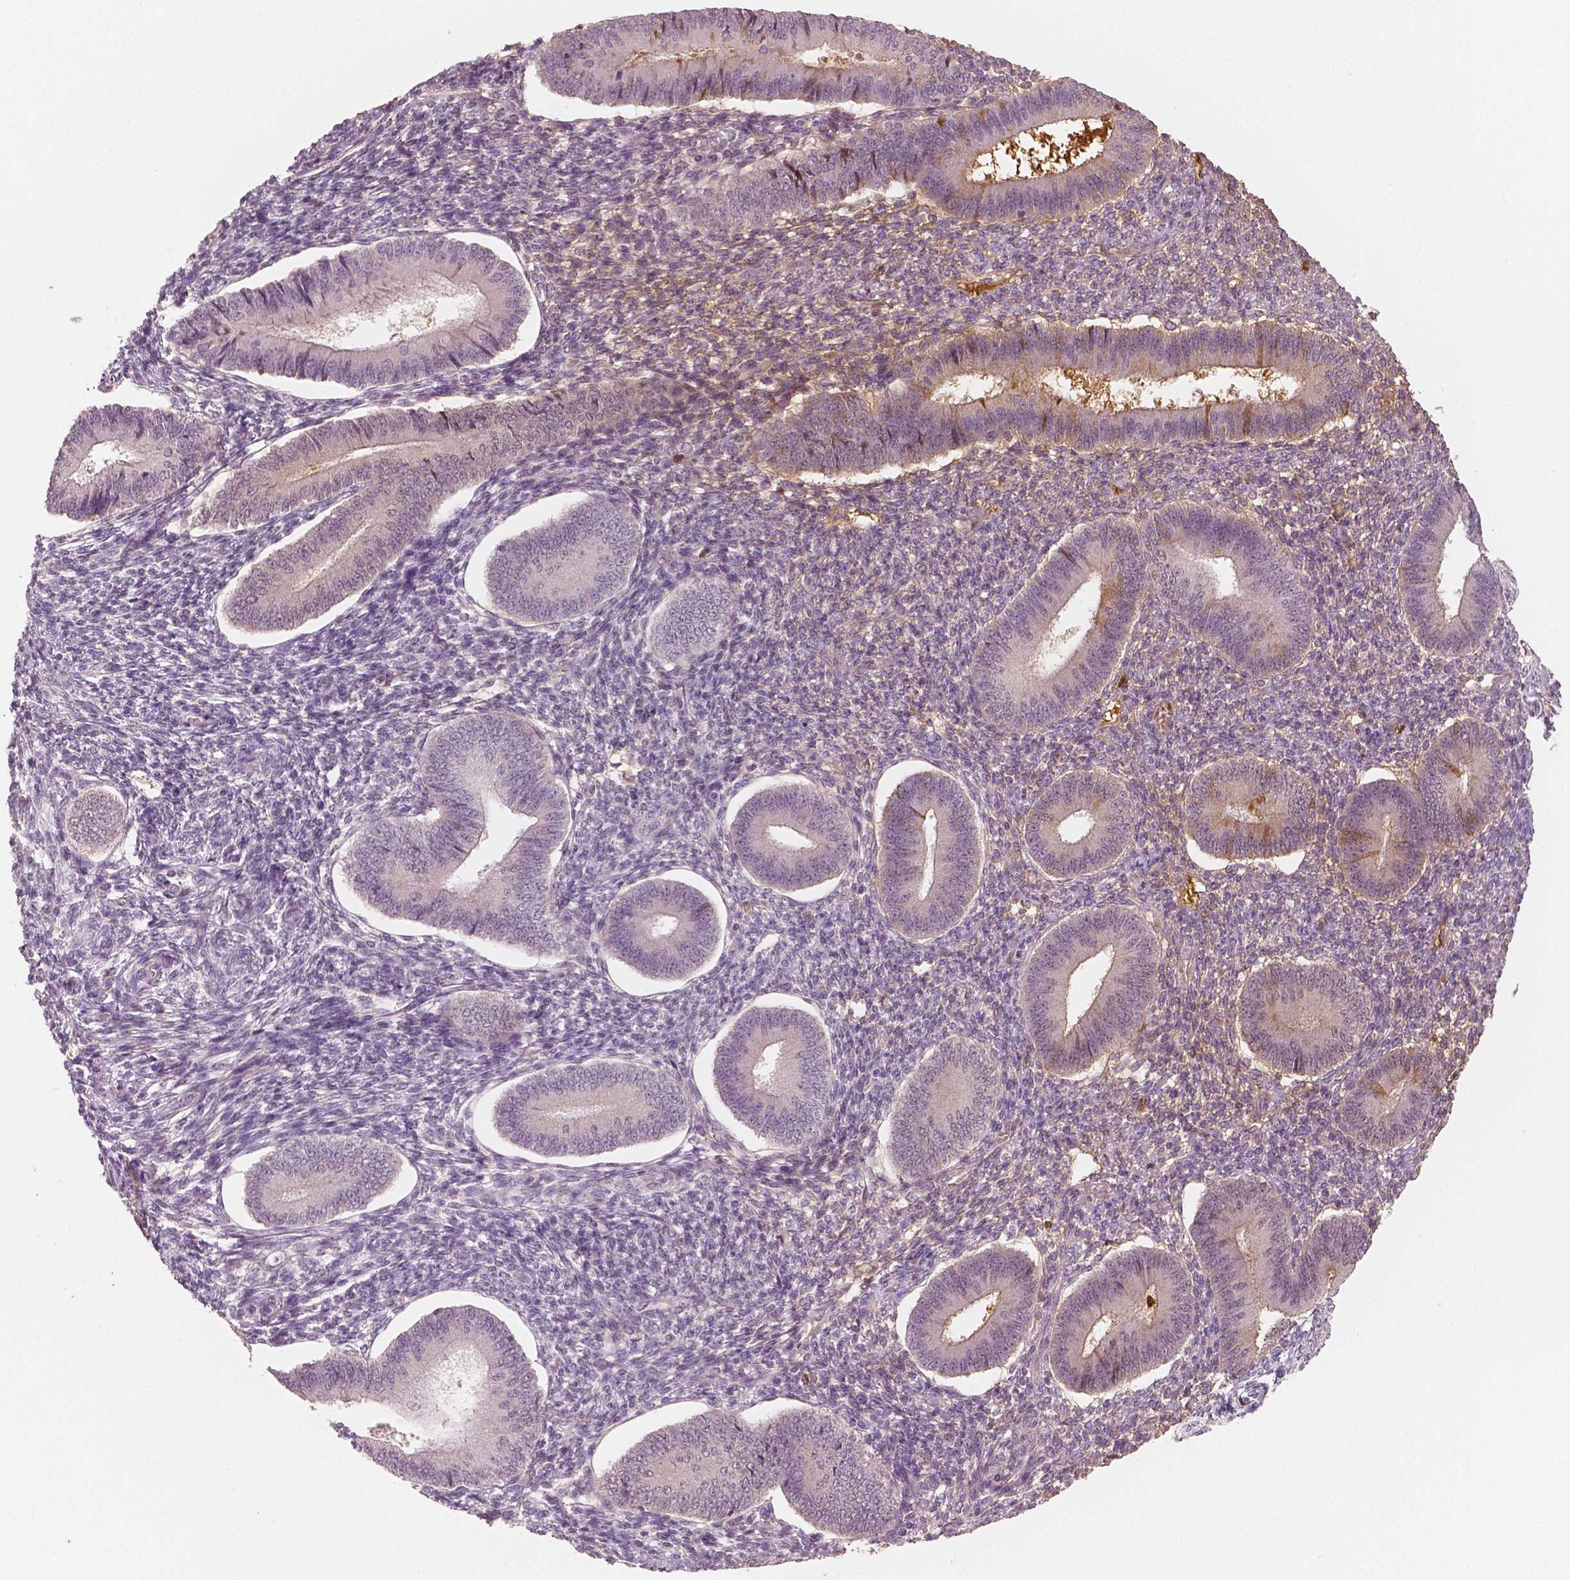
{"staining": {"intensity": "moderate", "quantity": "25%-75%", "location": "cytoplasmic/membranous"}, "tissue": "endometrium", "cell_type": "Cells in endometrial stroma", "image_type": "normal", "snomed": [{"axis": "morphology", "description": "Normal tissue, NOS"}, {"axis": "topography", "description": "Endometrium"}], "caption": "A medium amount of moderate cytoplasmic/membranous expression is identified in about 25%-75% of cells in endometrial stroma in benign endometrium.", "gene": "APOA4", "patient": {"sex": "female", "age": 42}}